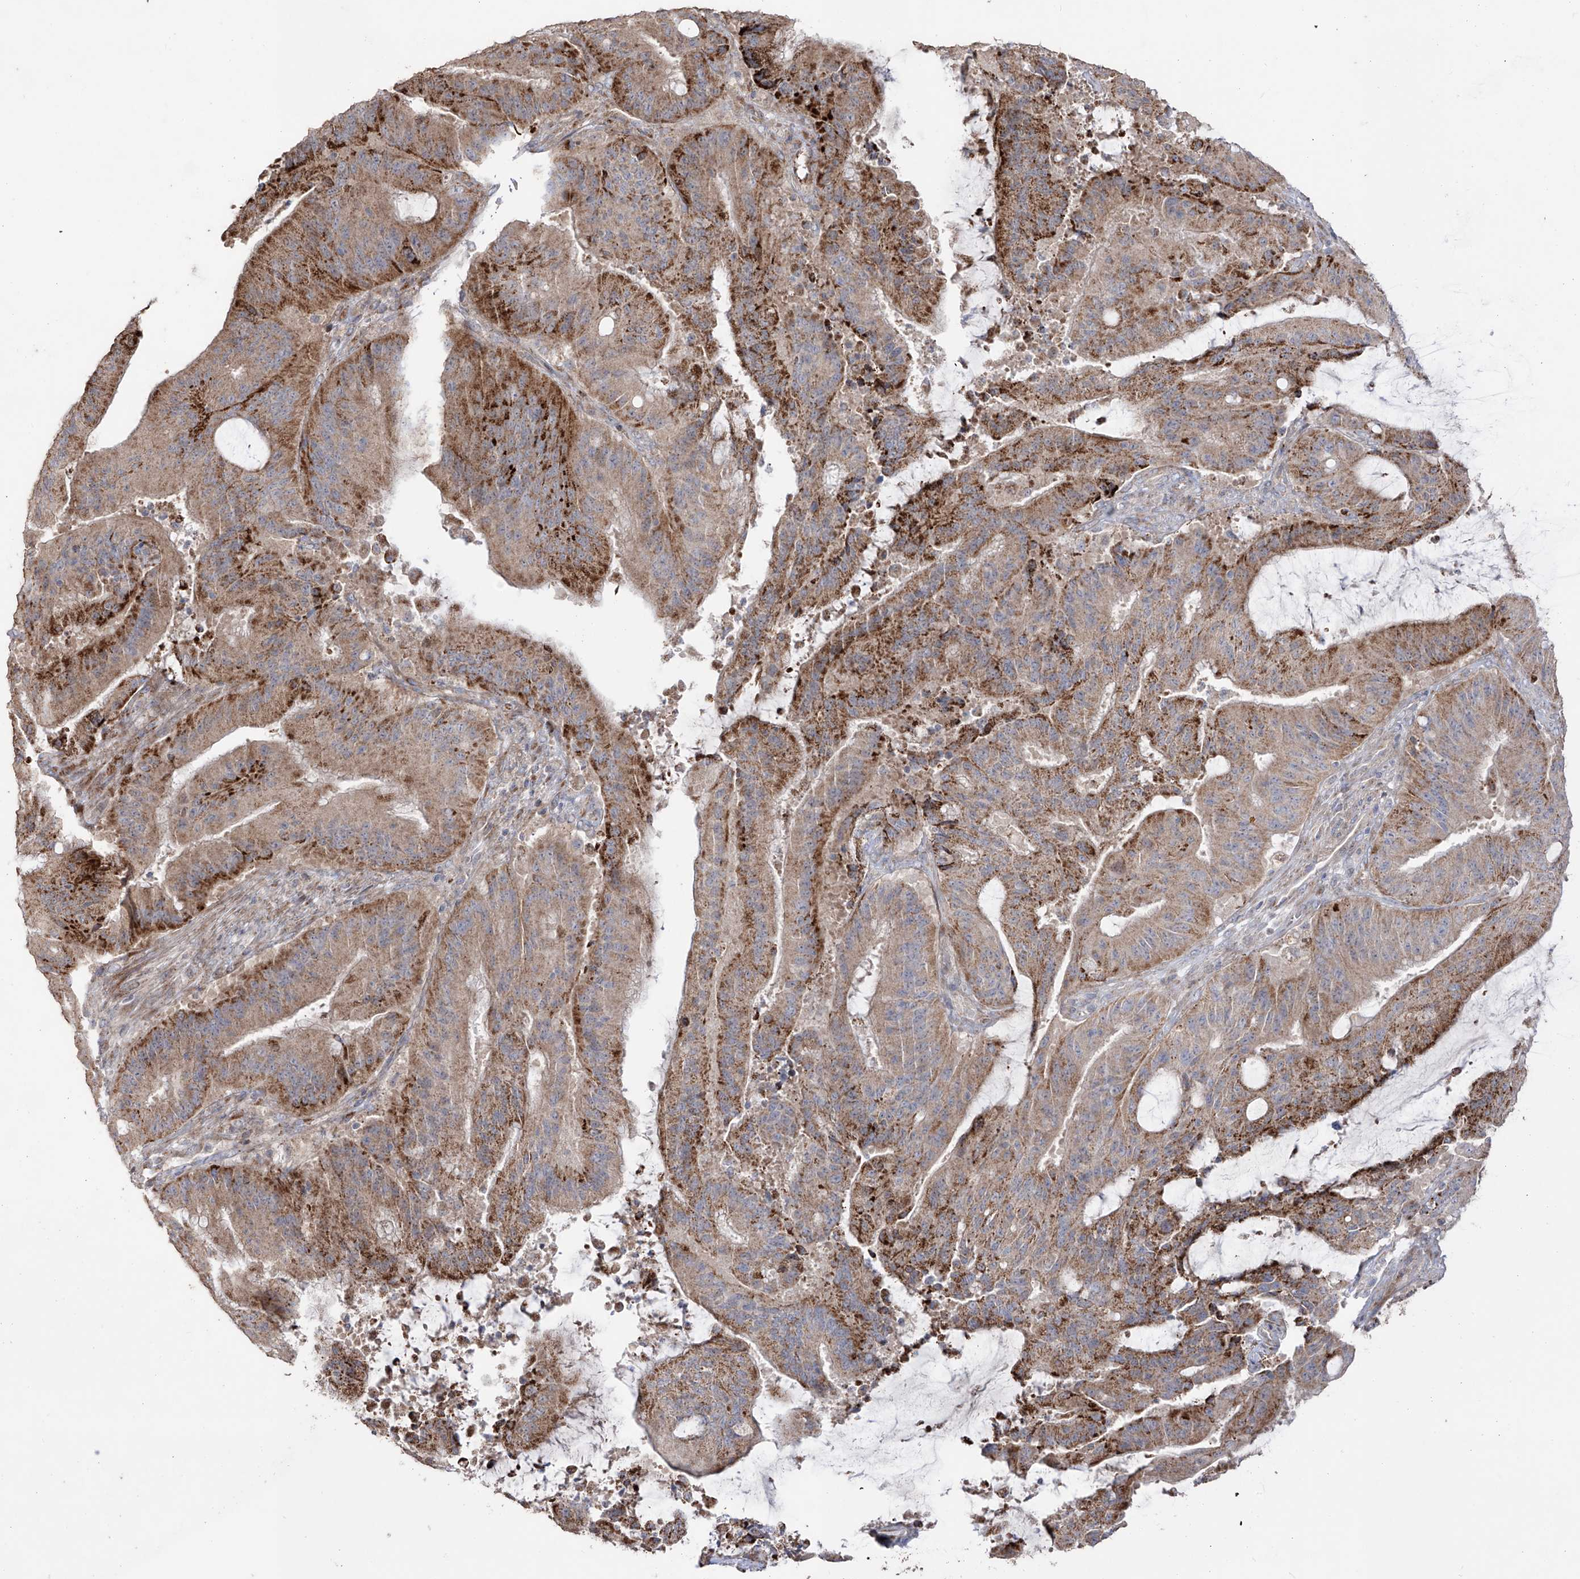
{"staining": {"intensity": "moderate", "quantity": ">75%", "location": "cytoplasmic/membranous"}, "tissue": "liver cancer", "cell_type": "Tumor cells", "image_type": "cancer", "snomed": [{"axis": "morphology", "description": "Normal tissue, NOS"}, {"axis": "morphology", "description": "Cholangiocarcinoma"}, {"axis": "topography", "description": "Liver"}, {"axis": "topography", "description": "Peripheral nerve tissue"}], "caption": "A brown stain labels moderate cytoplasmic/membranous positivity of a protein in cholangiocarcinoma (liver) tumor cells.", "gene": "YKT6", "patient": {"sex": "female", "age": 73}}